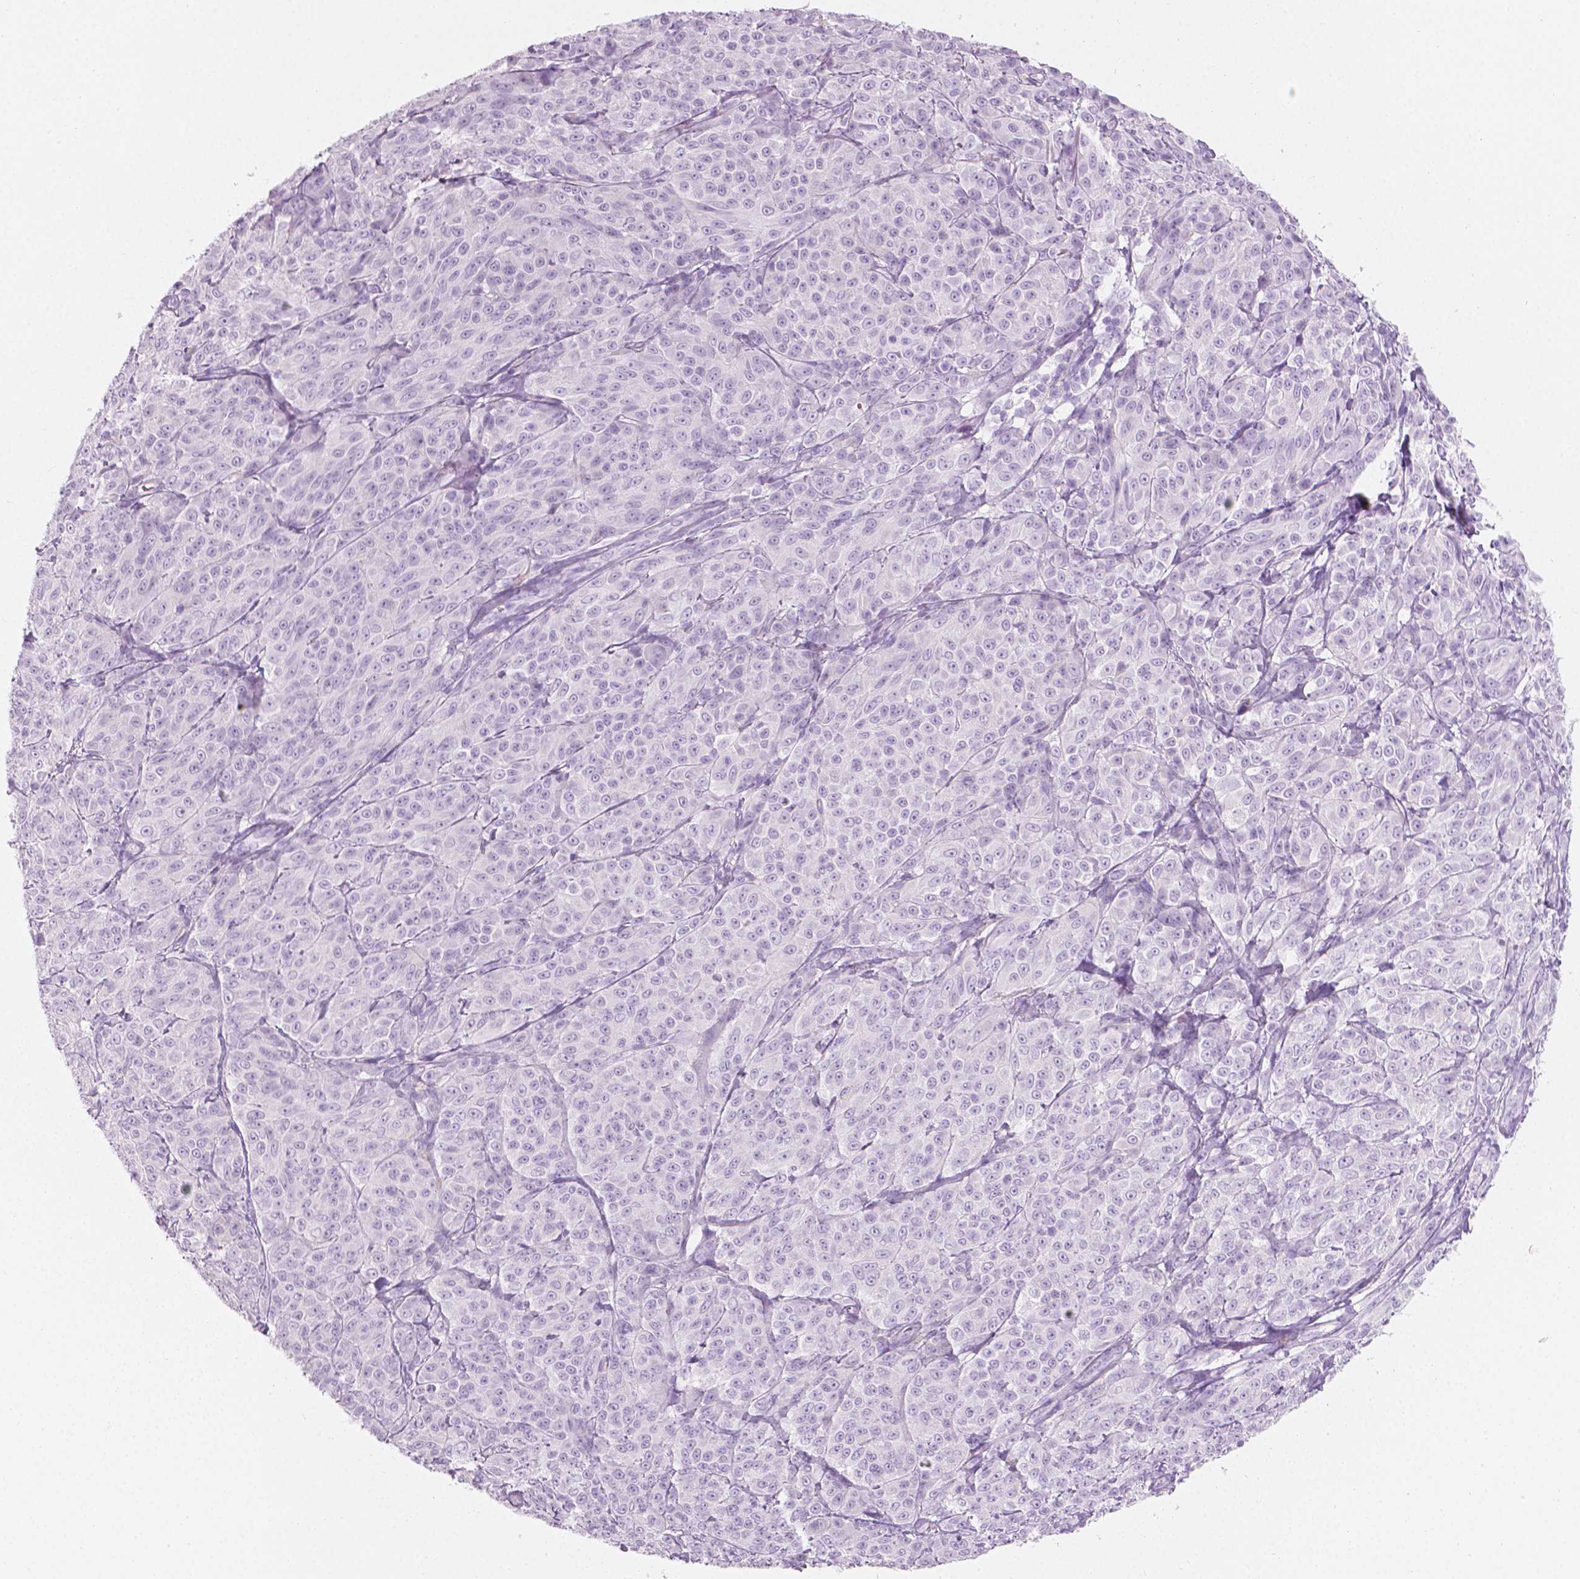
{"staining": {"intensity": "negative", "quantity": "none", "location": "none"}, "tissue": "melanoma", "cell_type": "Tumor cells", "image_type": "cancer", "snomed": [{"axis": "morphology", "description": "Malignant melanoma, NOS"}, {"axis": "topography", "description": "Skin"}], "caption": "This is an immunohistochemistry photomicrograph of malignant melanoma. There is no expression in tumor cells.", "gene": "PLIN4", "patient": {"sex": "male", "age": 89}}